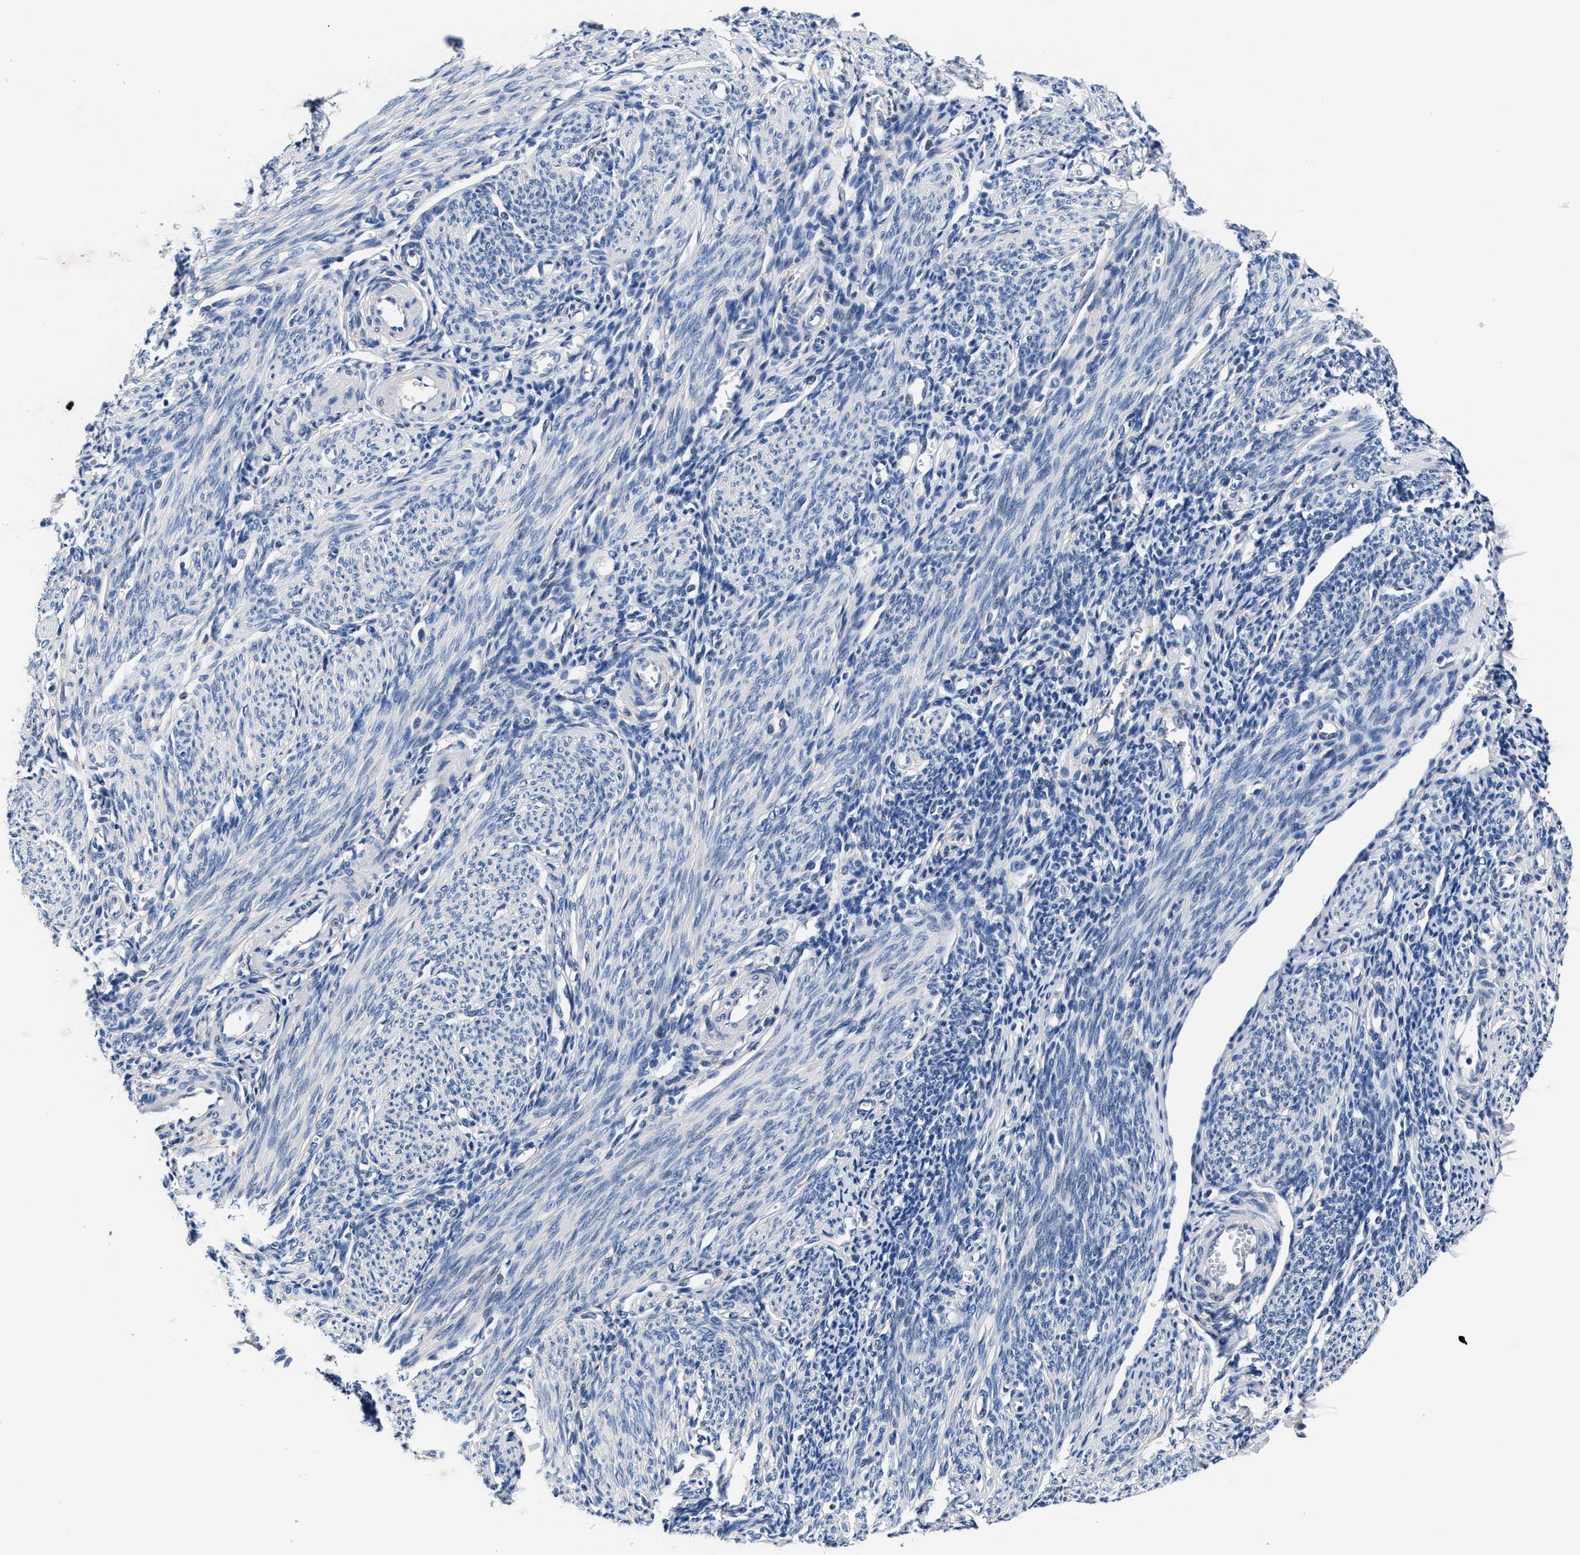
{"staining": {"intensity": "negative", "quantity": "none", "location": "none"}, "tissue": "endometrium", "cell_type": "Cells in endometrial stroma", "image_type": "normal", "snomed": [{"axis": "morphology", "description": "Normal tissue, NOS"}, {"axis": "morphology", "description": "Adenocarcinoma, NOS"}, {"axis": "topography", "description": "Endometrium"}], "caption": "The image reveals no staining of cells in endometrial stroma in benign endometrium.", "gene": "GSTM1", "patient": {"sex": "female", "age": 57}}